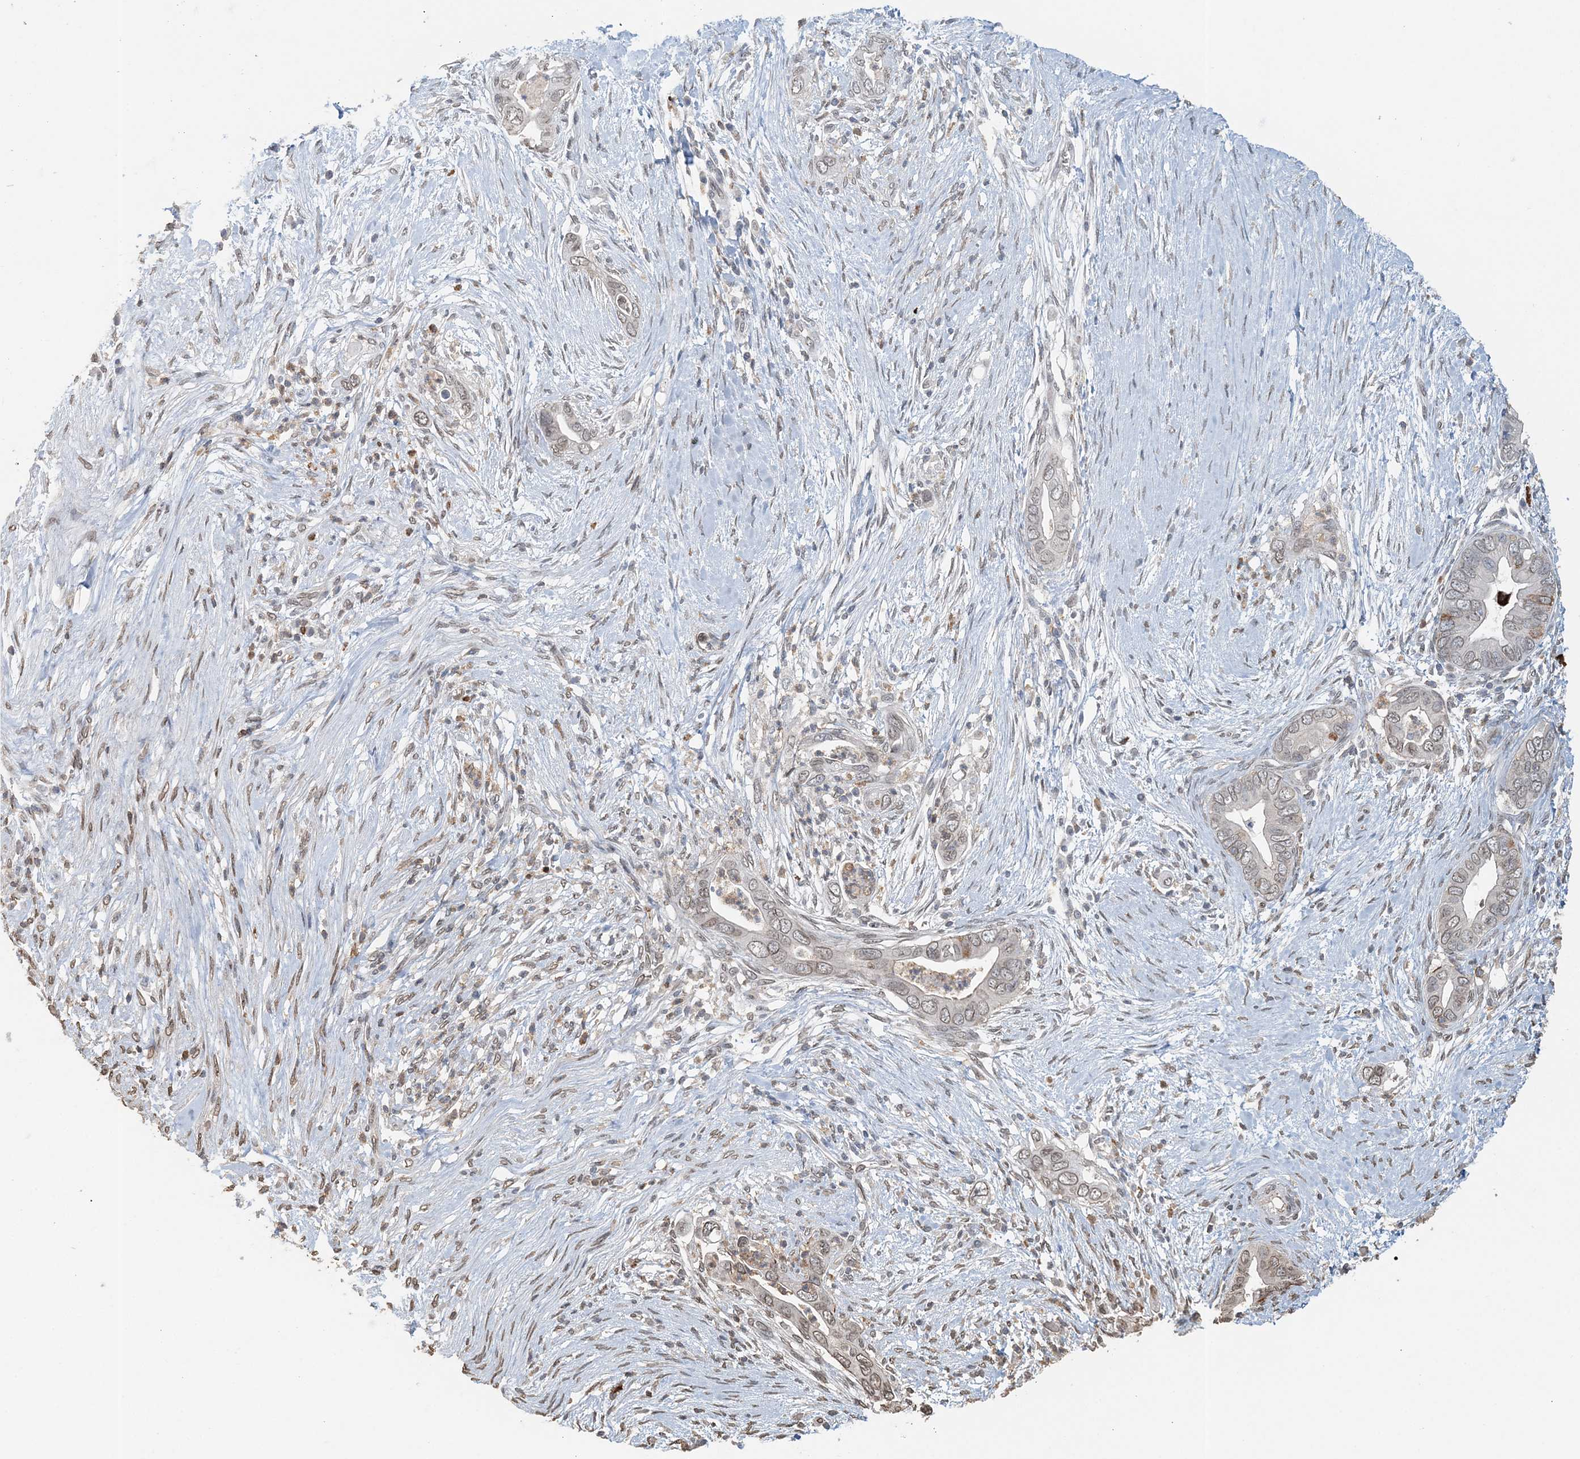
{"staining": {"intensity": "weak", "quantity": "25%-75%", "location": "cytoplasmic/membranous,nuclear"}, "tissue": "pancreatic cancer", "cell_type": "Tumor cells", "image_type": "cancer", "snomed": [{"axis": "morphology", "description": "Adenocarcinoma, NOS"}, {"axis": "topography", "description": "Pancreas"}], "caption": "Weak cytoplasmic/membranous and nuclear expression is present in about 25%-75% of tumor cells in pancreatic cancer. The protein of interest is stained brown, and the nuclei are stained in blue (DAB (3,3'-diaminobenzidine) IHC with brightfield microscopy, high magnification).", "gene": "FAM110A", "patient": {"sex": "male", "age": 75}}